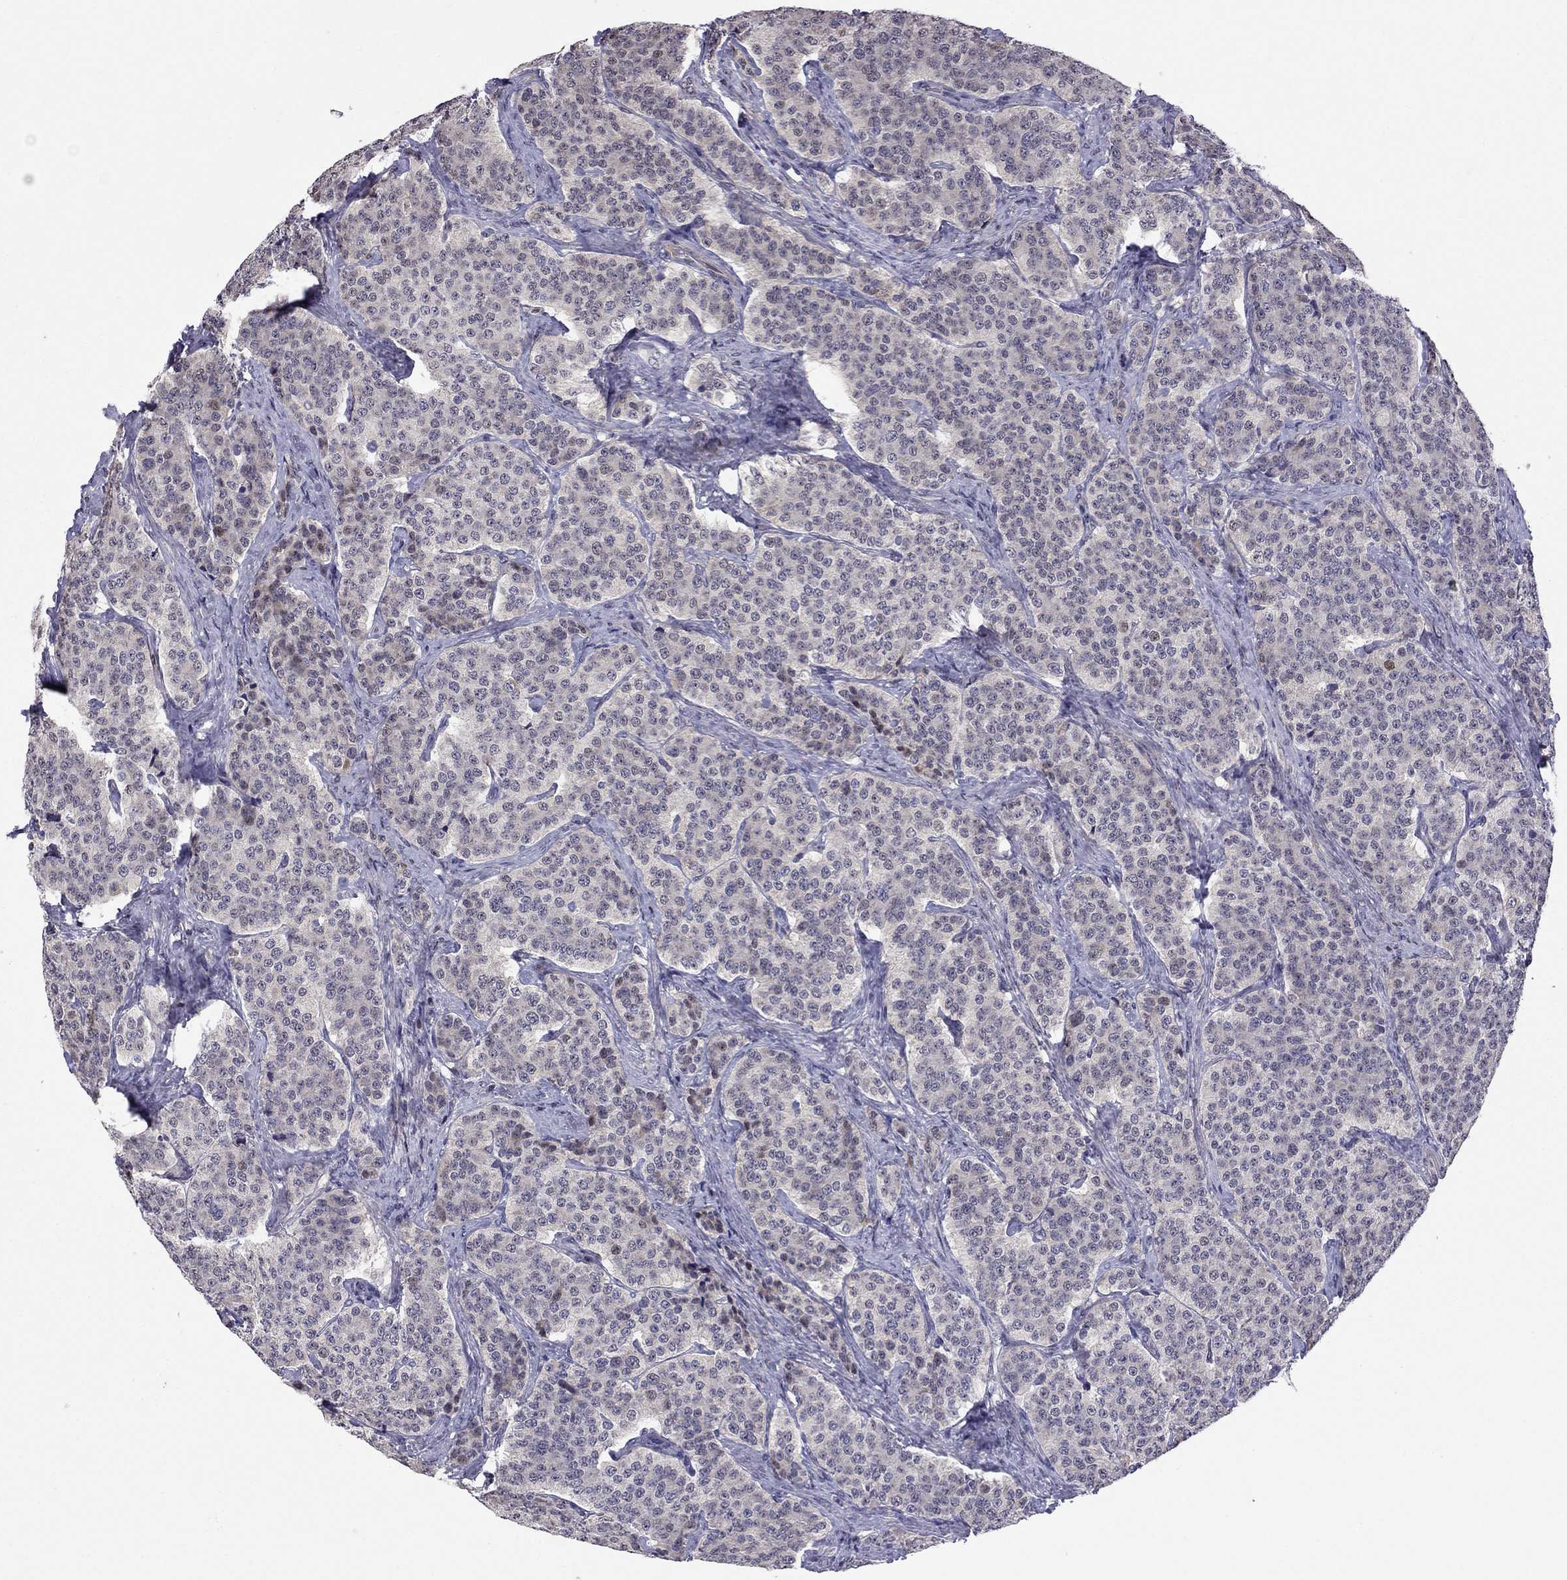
{"staining": {"intensity": "negative", "quantity": "none", "location": "none"}, "tissue": "carcinoid", "cell_type": "Tumor cells", "image_type": "cancer", "snomed": [{"axis": "morphology", "description": "Carcinoid, malignant, NOS"}, {"axis": "topography", "description": "Small intestine"}], "caption": "This is an immunohistochemistry (IHC) histopathology image of human carcinoid (malignant). There is no expression in tumor cells.", "gene": "LRRC39", "patient": {"sex": "female", "age": 58}}